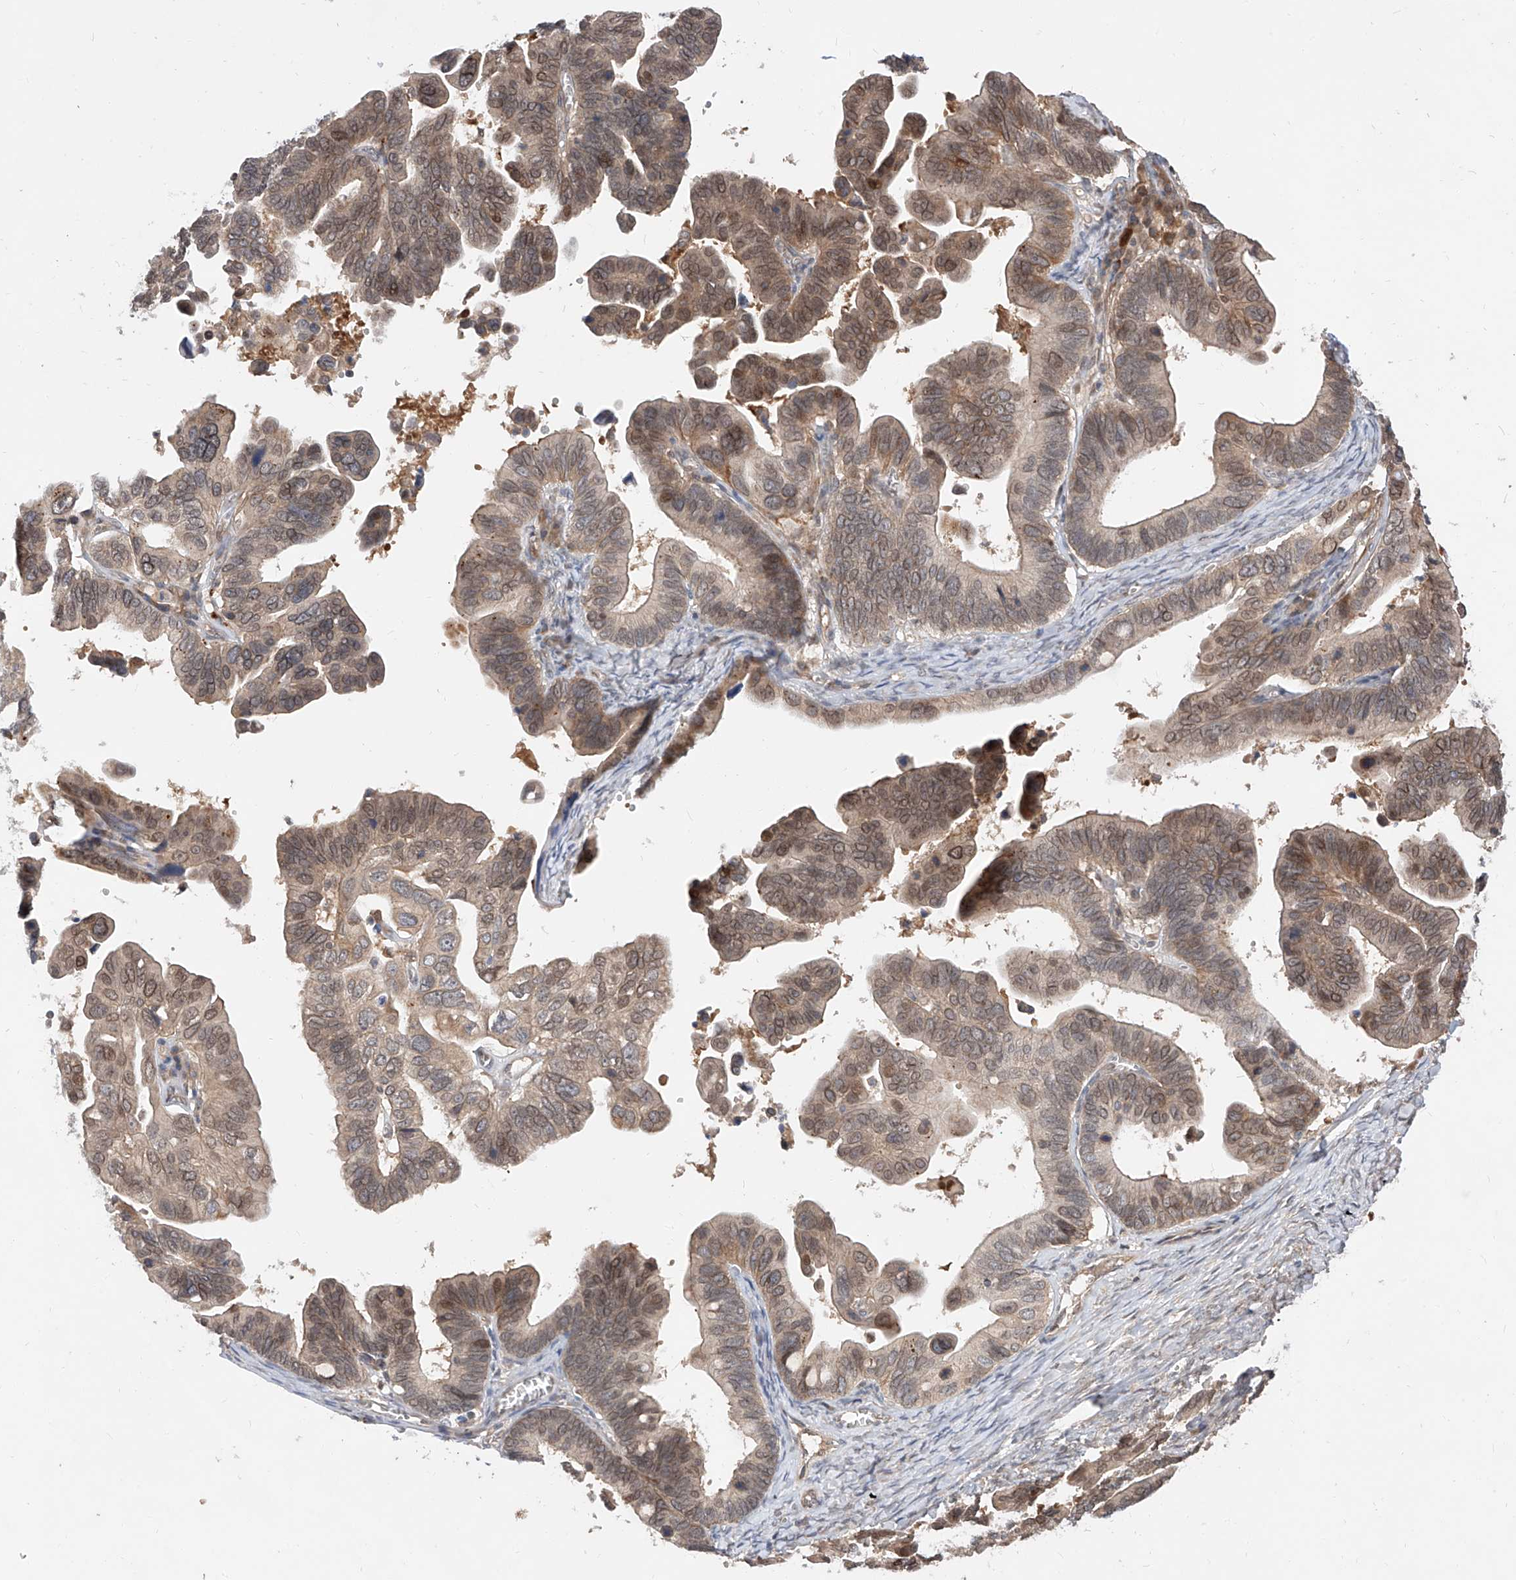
{"staining": {"intensity": "weak", "quantity": ">75%", "location": "cytoplasmic/membranous,nuclear"}, "tissue": "ovarian cancer", "cell_type": "Tumor cells", "image_type": "cancer", "snomed": [{"axis": "morphology", "description": "Cystadenocarcinoma, serous, NOS"}, {"axis": "topography", "description": "Ovary"}], "caption": "Protein staining demonstrates weak cytoplasmic/membranous and nuclear staining in about >75% of tumor cells in serous cystadenocarcinoma (ovarian).", "gene": "DIRAS3", "patient": {"sex": "female", "age": 56}}